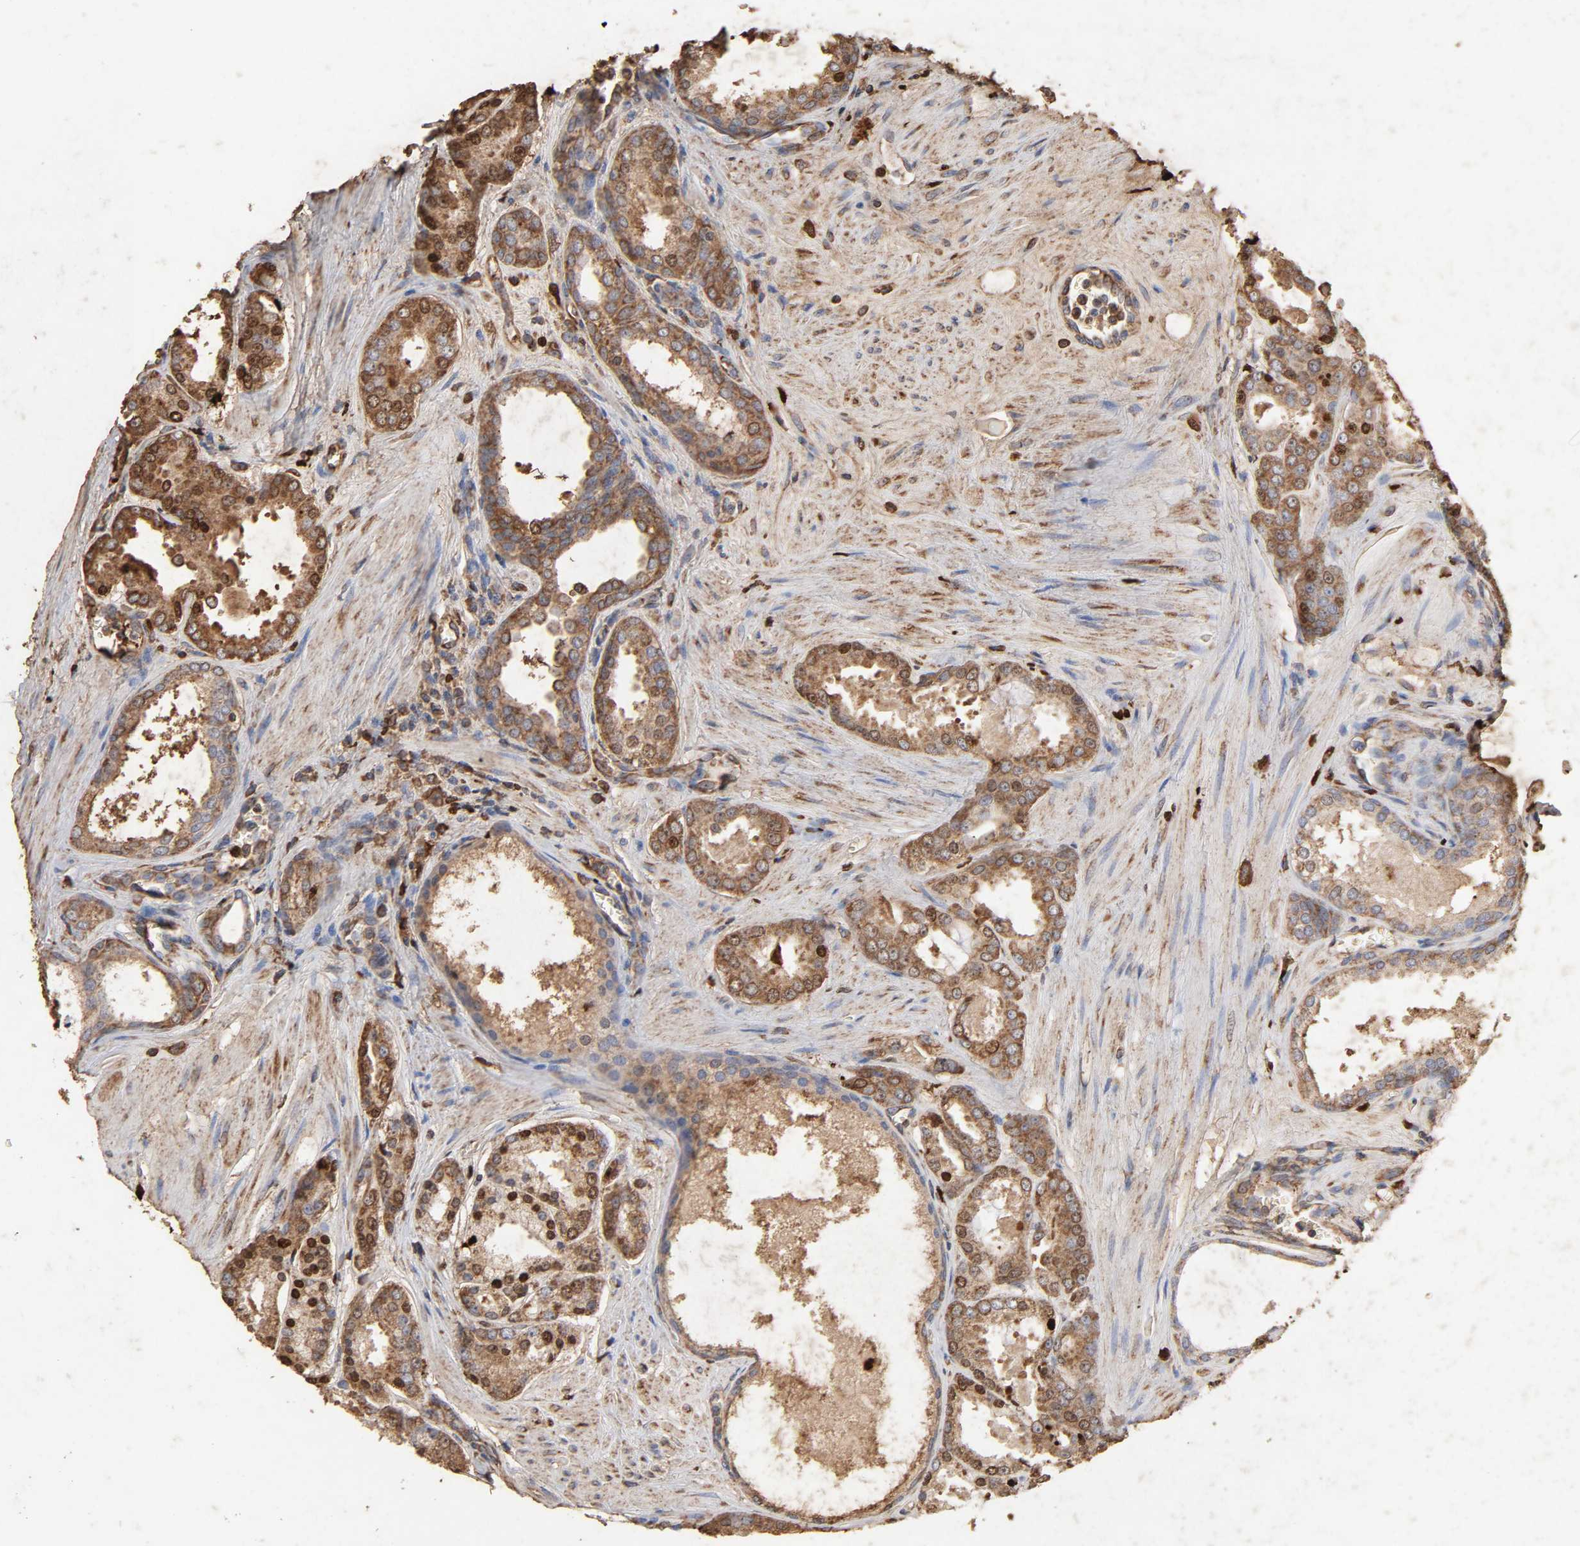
{"staining": {"intensity": "strong", "quantity": ">75%", "location": "cytoplasmic/membranous"}, "tissue": "prostate cancer", "cell_type": "Tumor cells", "image_type": "cancer", "snomed": [{"axis": "morphology", "description": "Adenocarcinoma, Low grade"}, {"axis": "topography", "description": "Prostate"}], "caption": "Prostate adenocarcinoma (low-grade) stained for a protein (brown) displays strong cytoplasmic/membranous positive expression in about >75% of tumor cells.", "gene": "CYCS", "patient": {"sex": "male", "age": 57}}